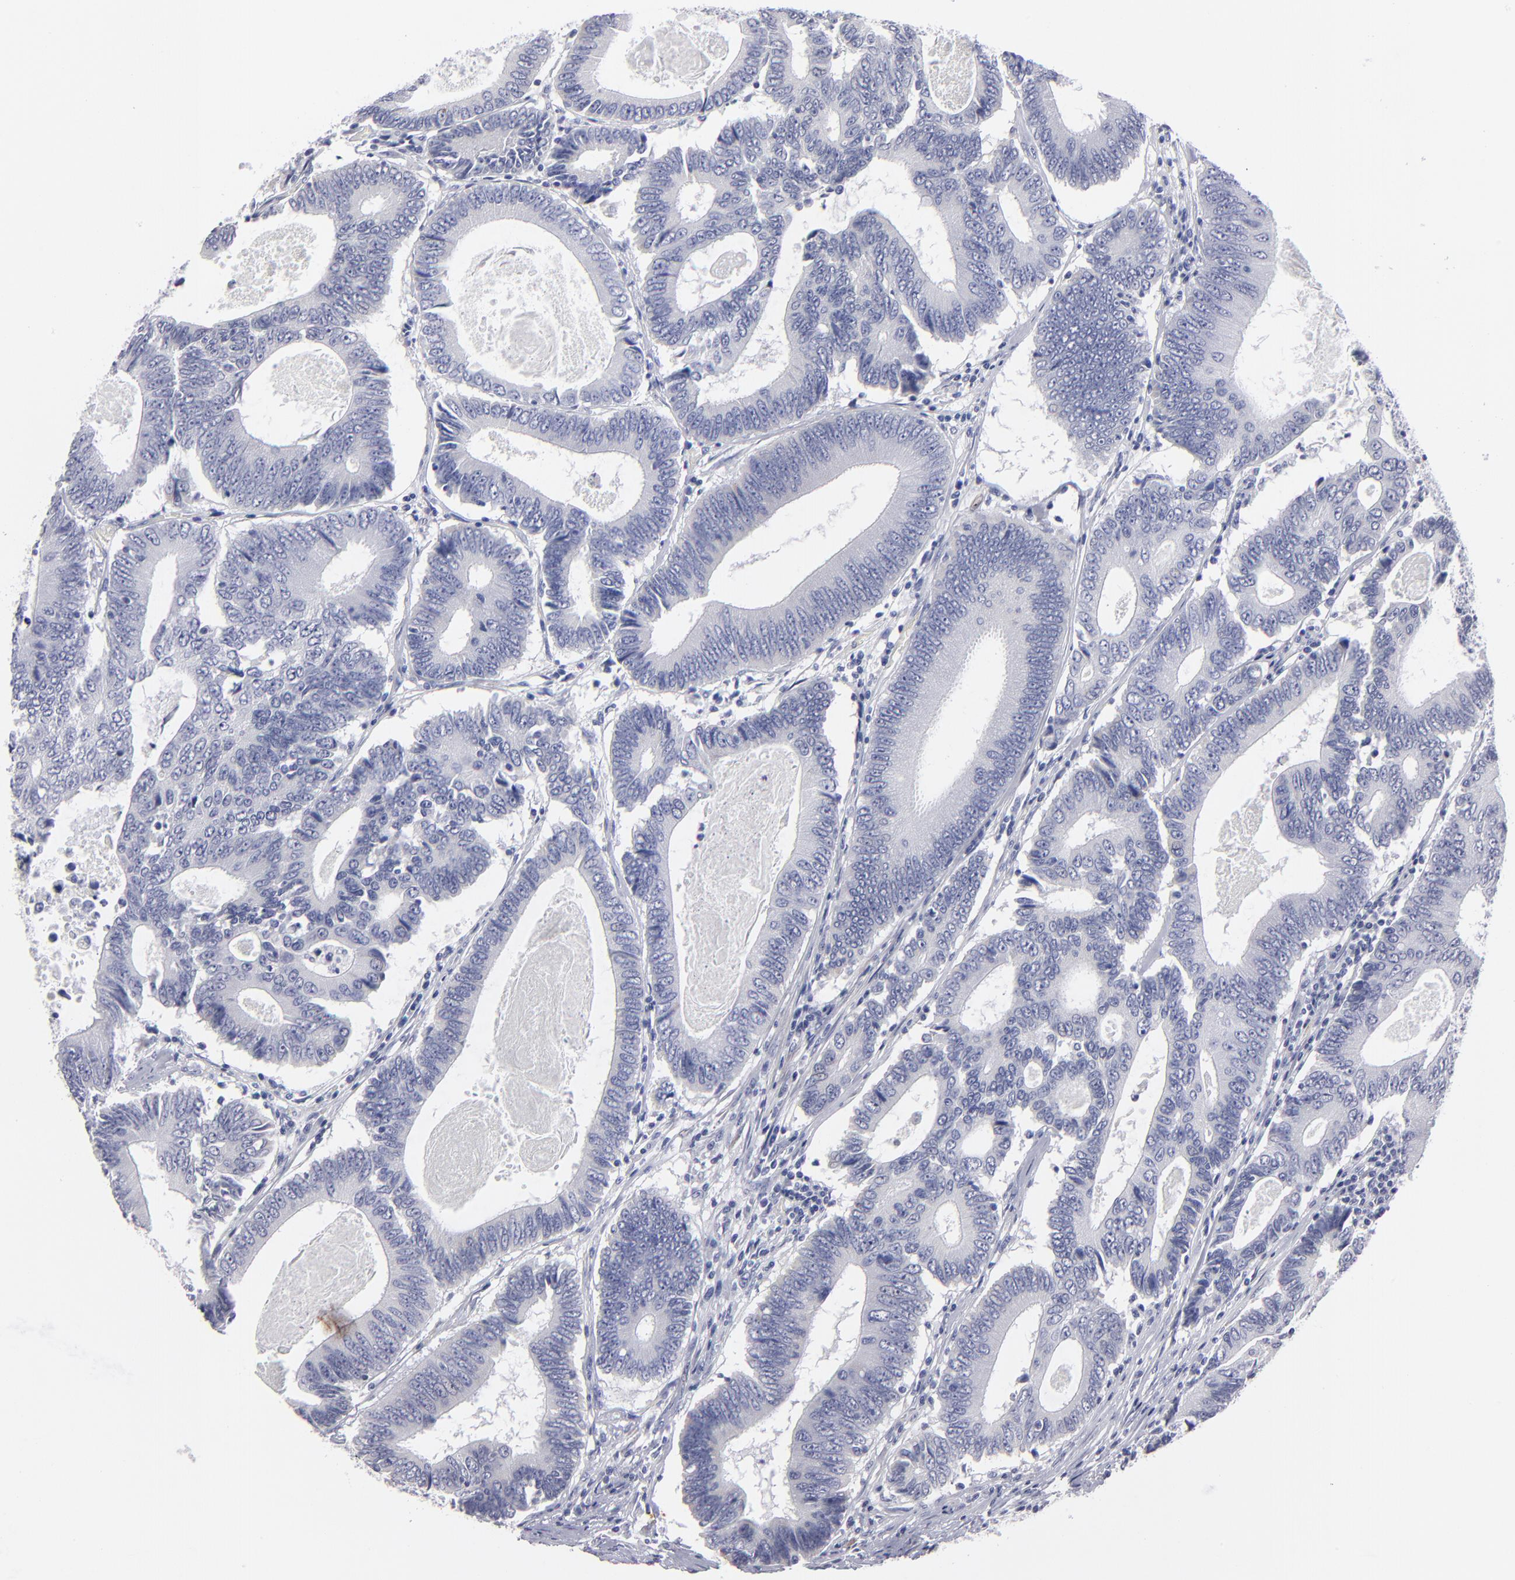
{"staining": {"intensity": "negative", "quantity": "none", "location": "none"}, "tissue": "colorectal cancer", "cell_type": "Tumor cells", "image_type": "cancer", "snomed": [{"axis": "morphology", "description": "Adenocarcinoma, NOS"}, {"axis": "topography", "description": "Colon"}], "caption": "A high-resolution photomicrograph shows immunohistochemistry staining of adenocarcinoma (colorectal), which demonstrates no significant expression in tumor cells.", "gene": "CADM3", "patient": {"sex": "female", "age": 78}}